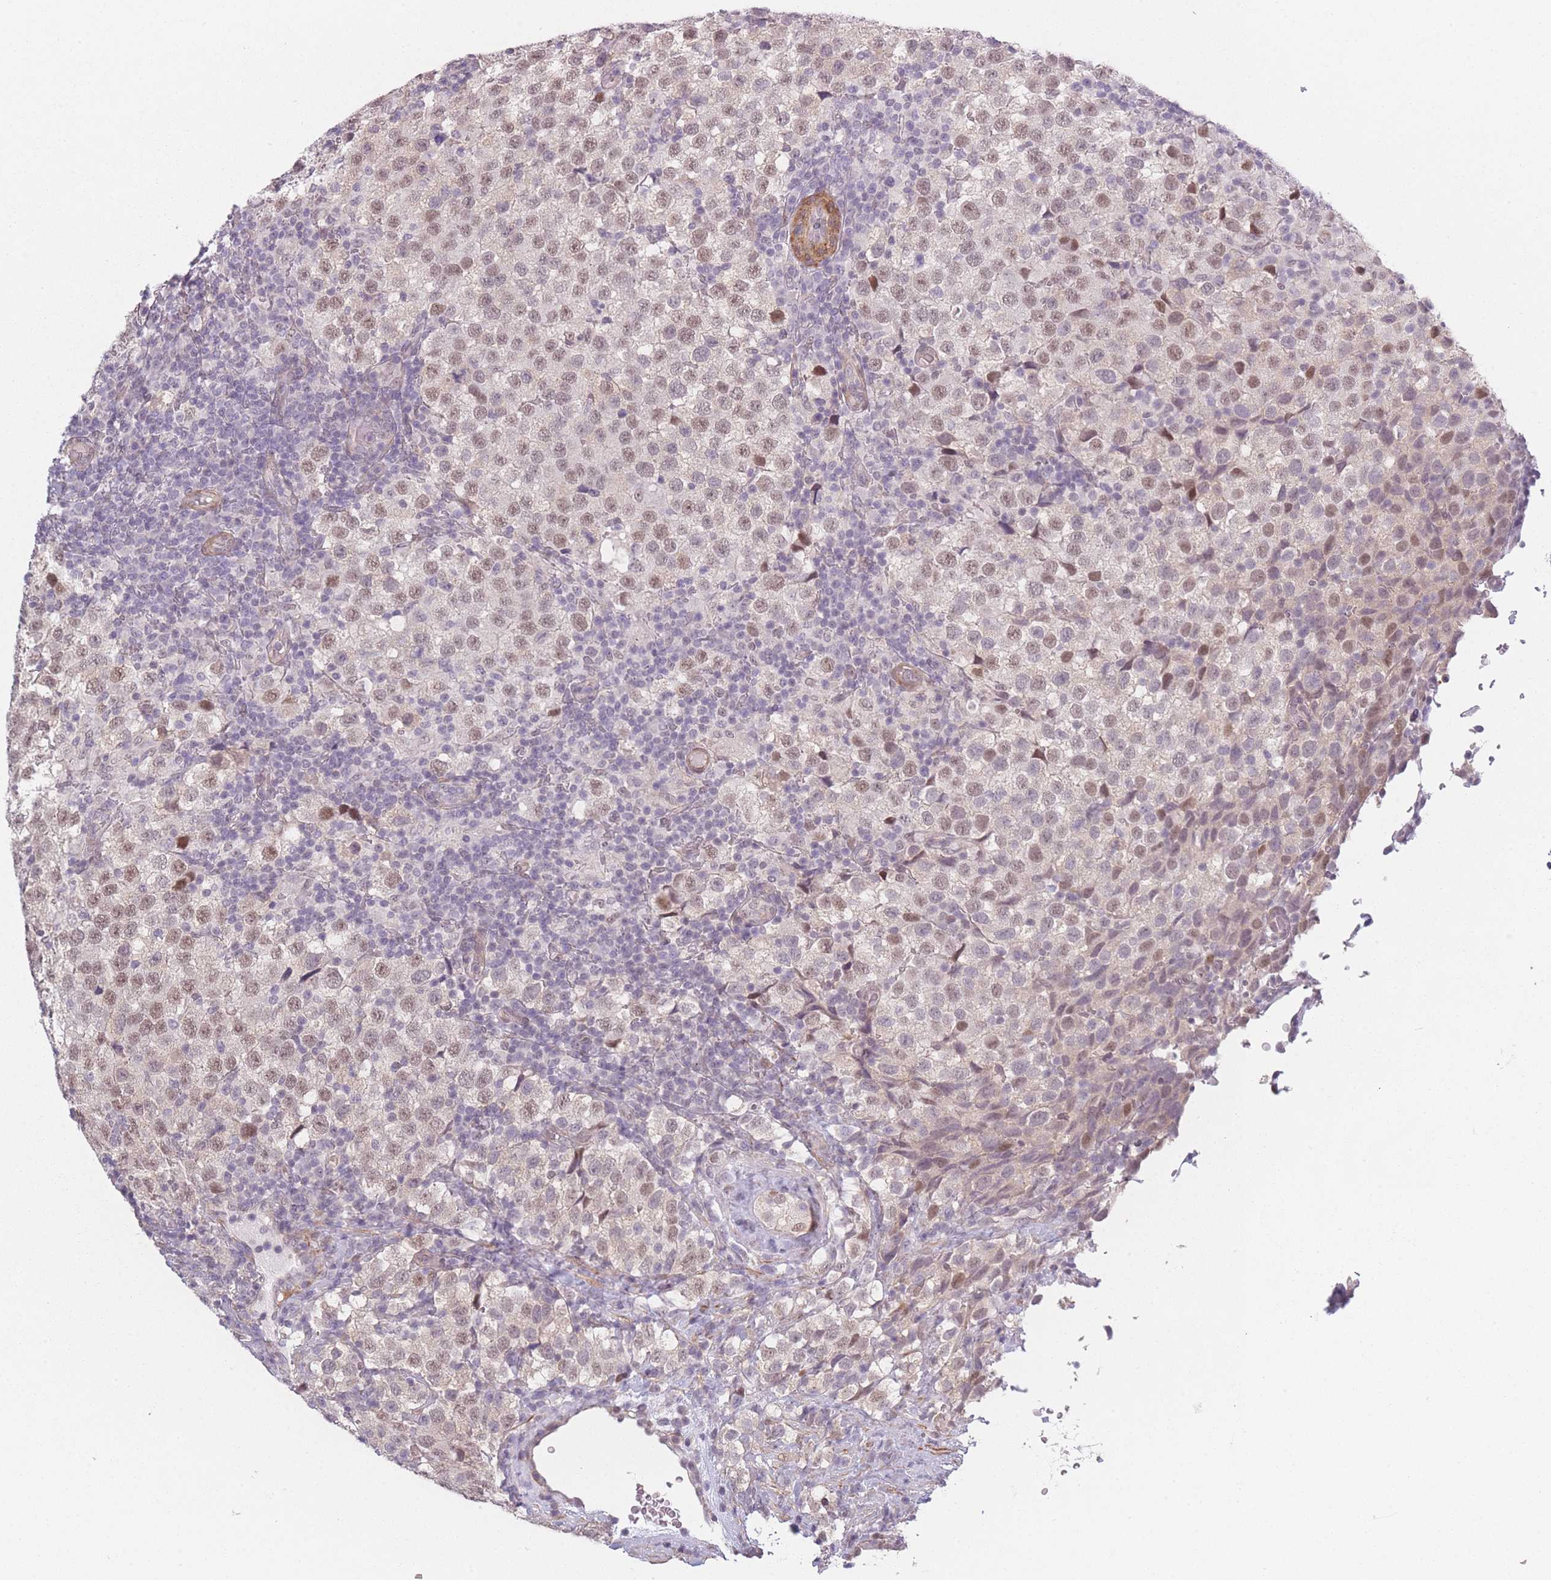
{"staining": {"intensity": "moderate", "quantity": ">75%", "location": "nuclear"}, "tissue": "testis cancer", "cell_type": "Tumor cells", "image_type": "cancer", "snomed": [{"axis": "morphology", "description": "Seminoma, NOS"}, {"axis": "topography", "description": "Testis"}], "caption": "Immunohistochemistry (IHC) (DAB (3,3'-diaminobenzidine)) staining of seminoma (testis) shows moderate nuclear protein positivity in approximately >75% of tumor cells.", "gene": "SIN3B", "patient": {"sex": "male", "age": 34}}